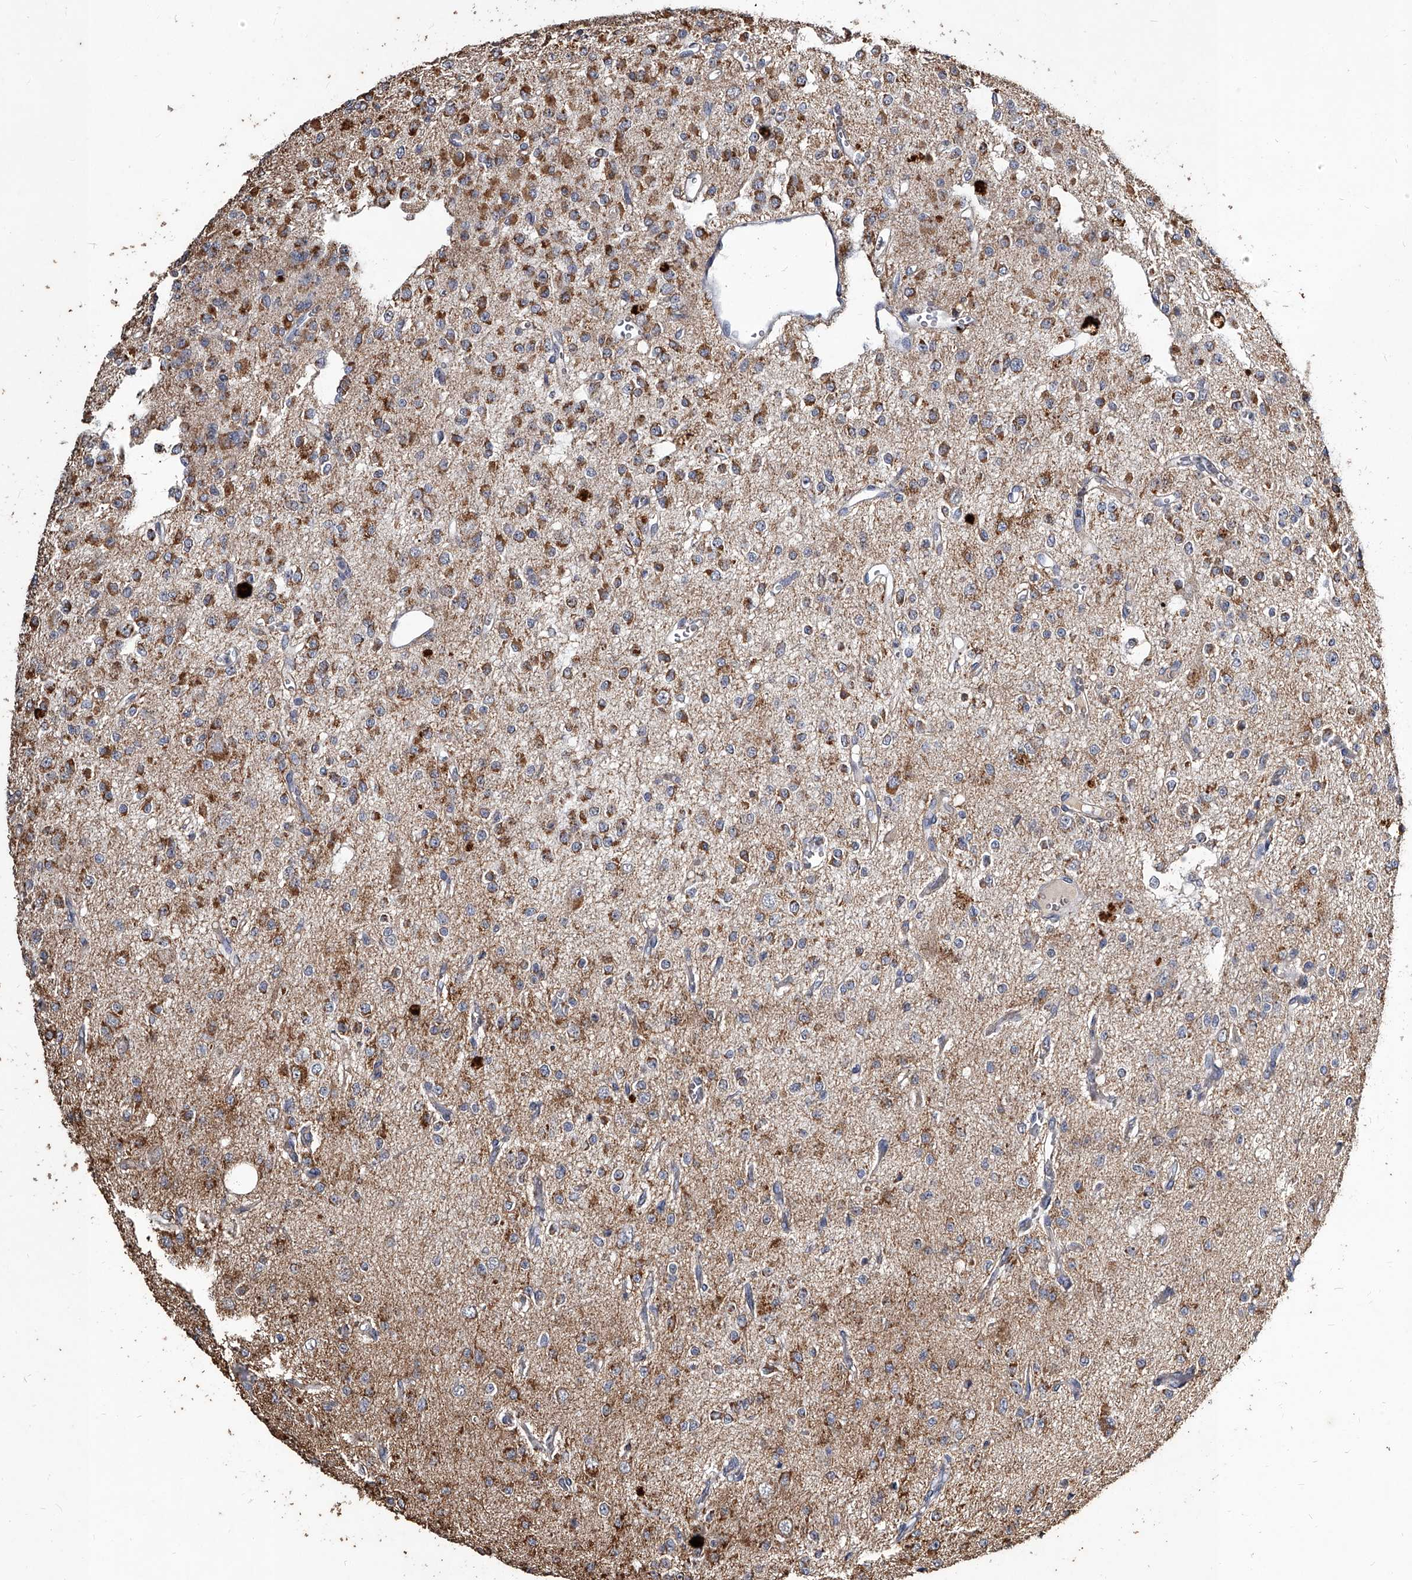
{"staining": {"intensity": "moderate", "quantity": "25%-75%", "location": "cytoplasmic/membranous"}, "tissue": "glioma", "cell_type": "Tumor cells", "image_type": "cancer", "snomed": [{"axis": "morphology", "description": "Glioma, malignant, Low grade"}, {"axis": "topography", "description": "Brain"}], "caption": "A histopathology image of malignant glioma (low-grade) stained for a protein shows moderate cytoplasmic/membranous brown staining in tumor cells. Nuclei are stained in blue.", "gene": "GPR183", "patient": {"sex": "male", "age": 38}}